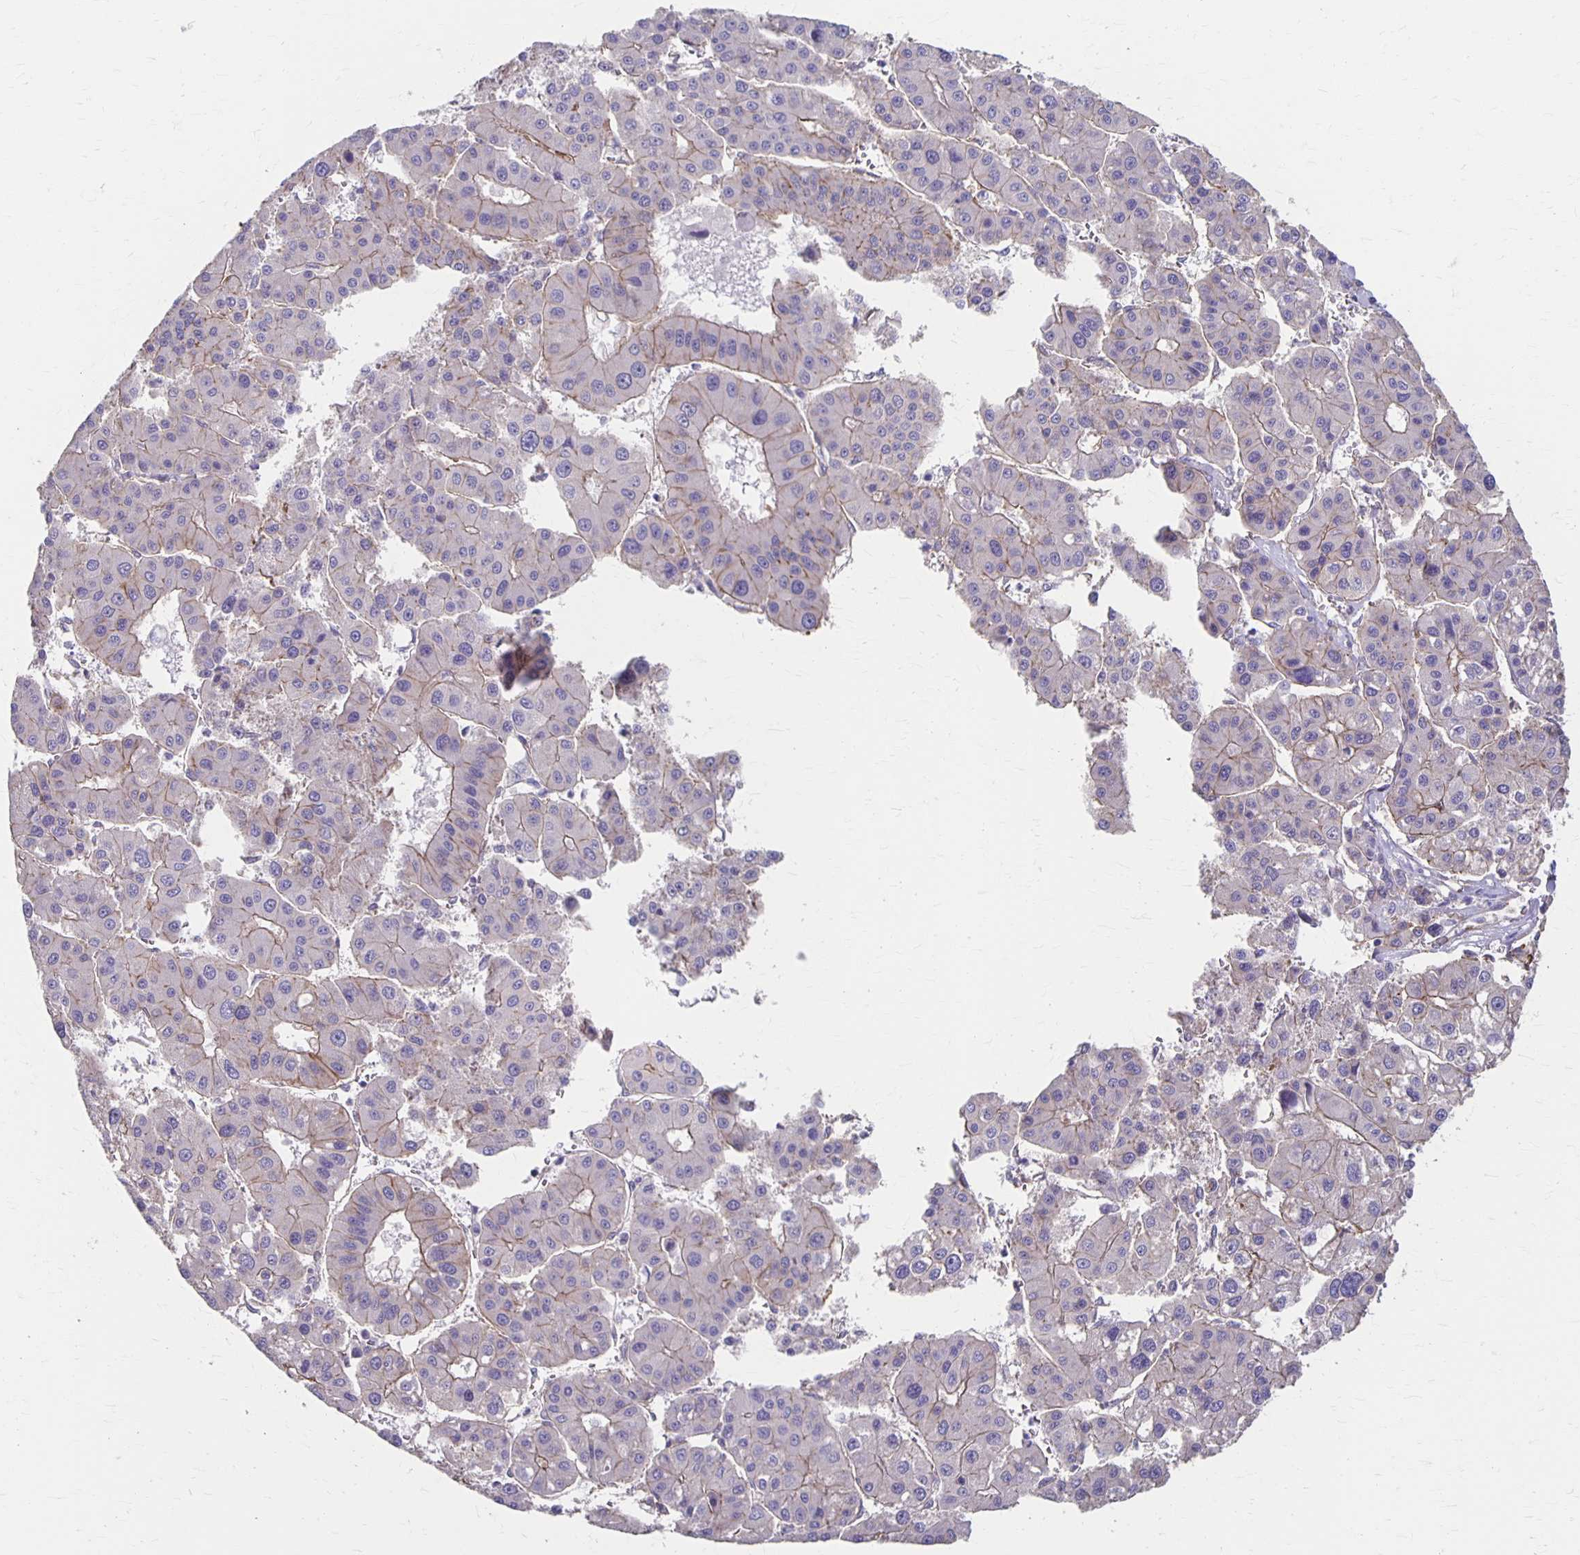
{"staining": {"intensity": "weak", "quantity": "25%-75%", "location": "cytoplasmic/membranous"}, "tissue": "liver cancer", "cell_type": "Tumor cells", "image_type": "cancer", "snomed": [{"axis": "morphology", "description": "Carcinoma, Hepatocellular, NOS"}, {"axis": "topography", "description": "Liver"}], "caption": "Immunohistochemical staining of human liver hepatocellular carcinoma demonstrates low levels of weak cytoplasmic/membranous positivity in approximately 25%-75% of tumor cells.", "gene": "PPP1R3E", "patient": {"sex": "male", "age": 73}}